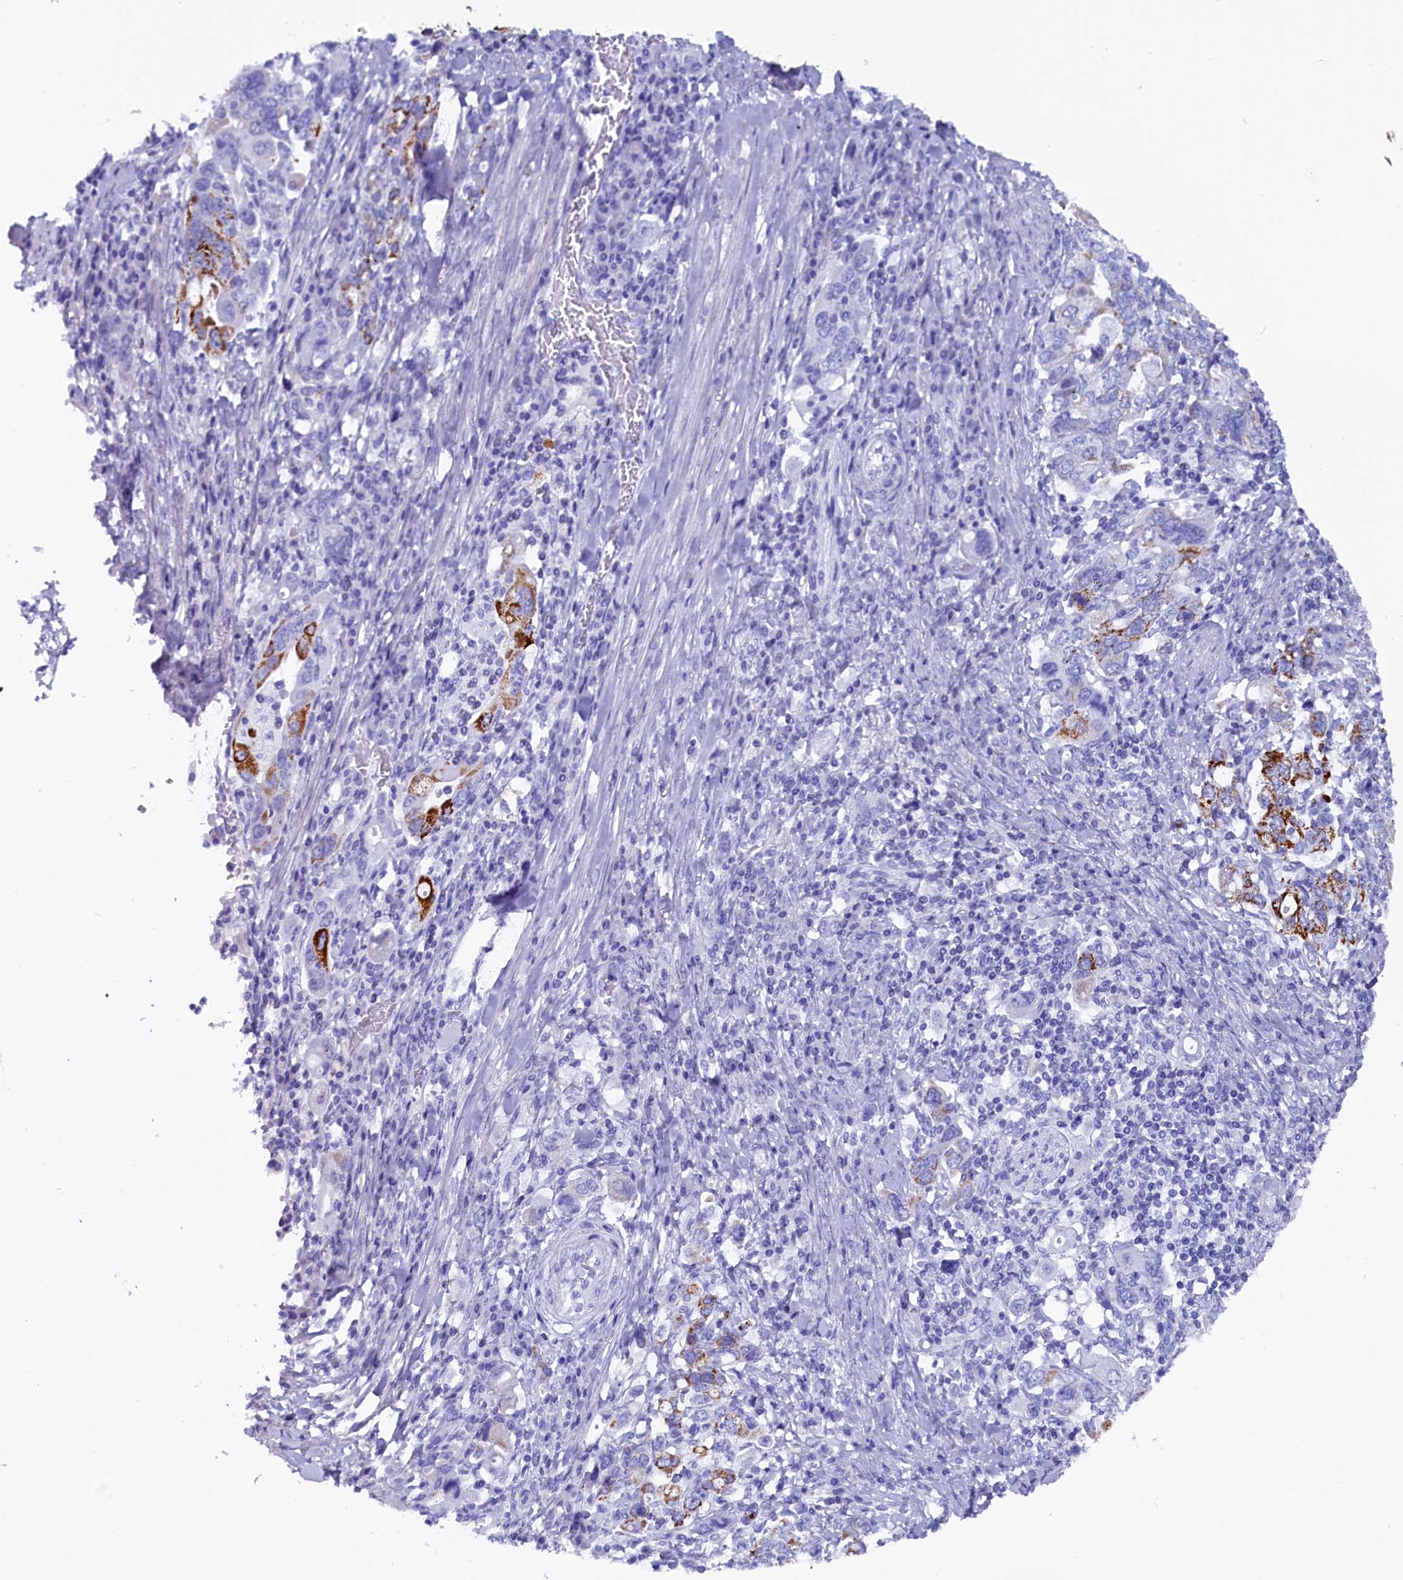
{"staining": {"intensity": "strong", "quantity": "<25%", "location": "cytoplasmic/membranous"}, "tissue": "stomach cancer", "cell_type": "Tumor cells", "image_type": "cancer", "snomed": [{"axis": "morphology", "description": "Adenocarcinoma, NOS"}, {"axis": "topography", "description": "Stomach, upper"}, {"axis": "topography", "description": "Stomach"}], "caption": "The histopathology image reveals immunohistochemical staining of stomach cancer. There is strong cytoplasmic/membranous staining is seen in approximately <25% of tumor cells.", "gene": "ANKRD29", "patient": {"sex": "male", "age": 62}}